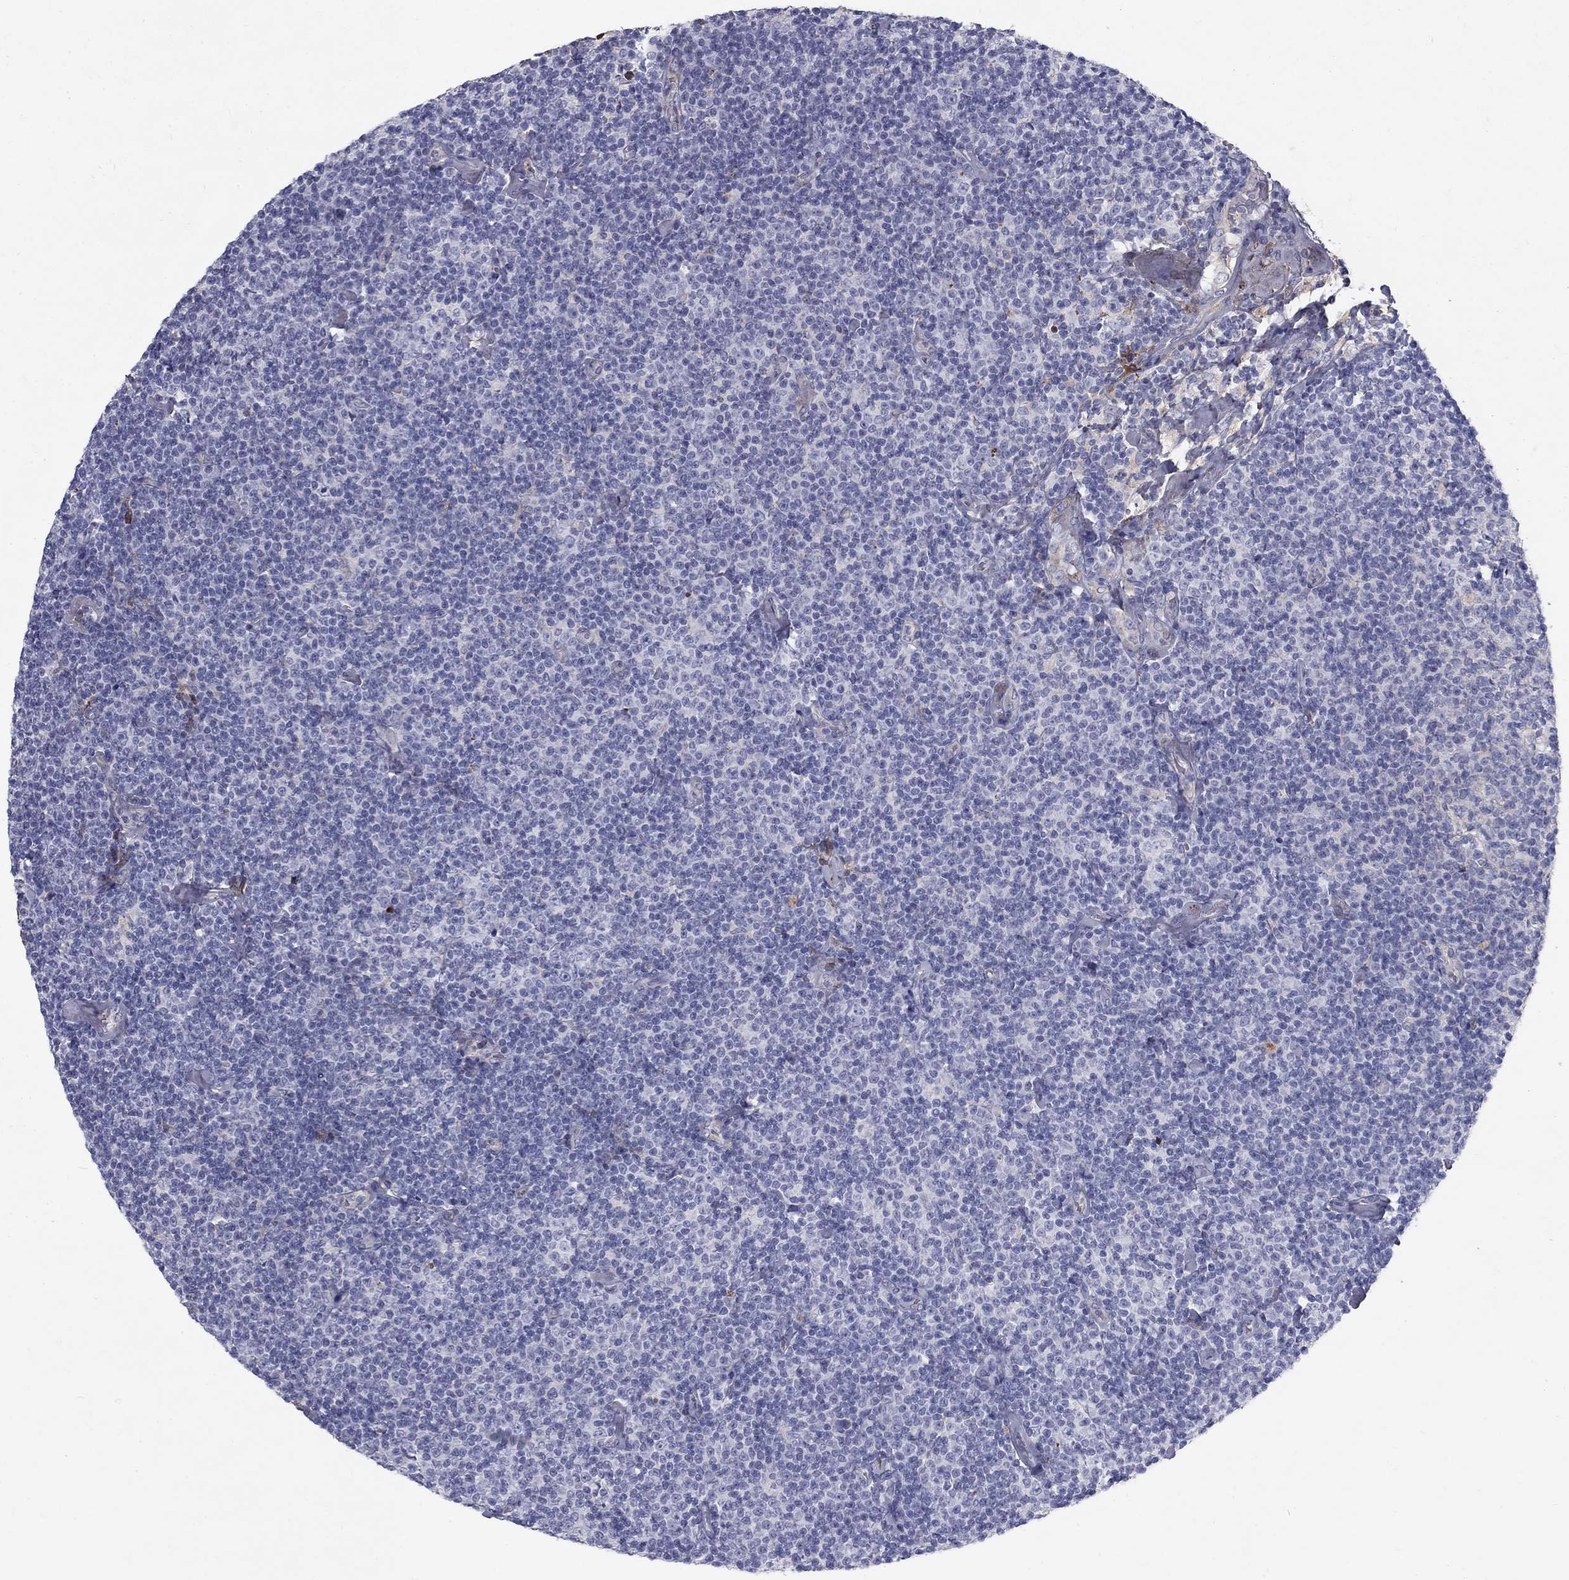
{"staining": {"intensity": "negative", "quantity": "none", "location": "none"}, "tissue": "lymphoma", "cell_type": "Tumor cells", "image_type": "cancer", "snomed": [{"axis": "morphology", "description": "Malignant lymphoma, non-Hodgkin's type, Low grade"}, {"axis": "topography", "description": "Lymph node"}], "caption": "DAB immunohistochemical staining of human malignant lymphoma, non-Hodgkin's type (low-grade) shows no significant staining in tumor cells. (DAB immunohistochemistry (IHC) with hematoxylin counter stain).", "gene": "EPDR1", "patient": {"sex": "male", "age": 81}}